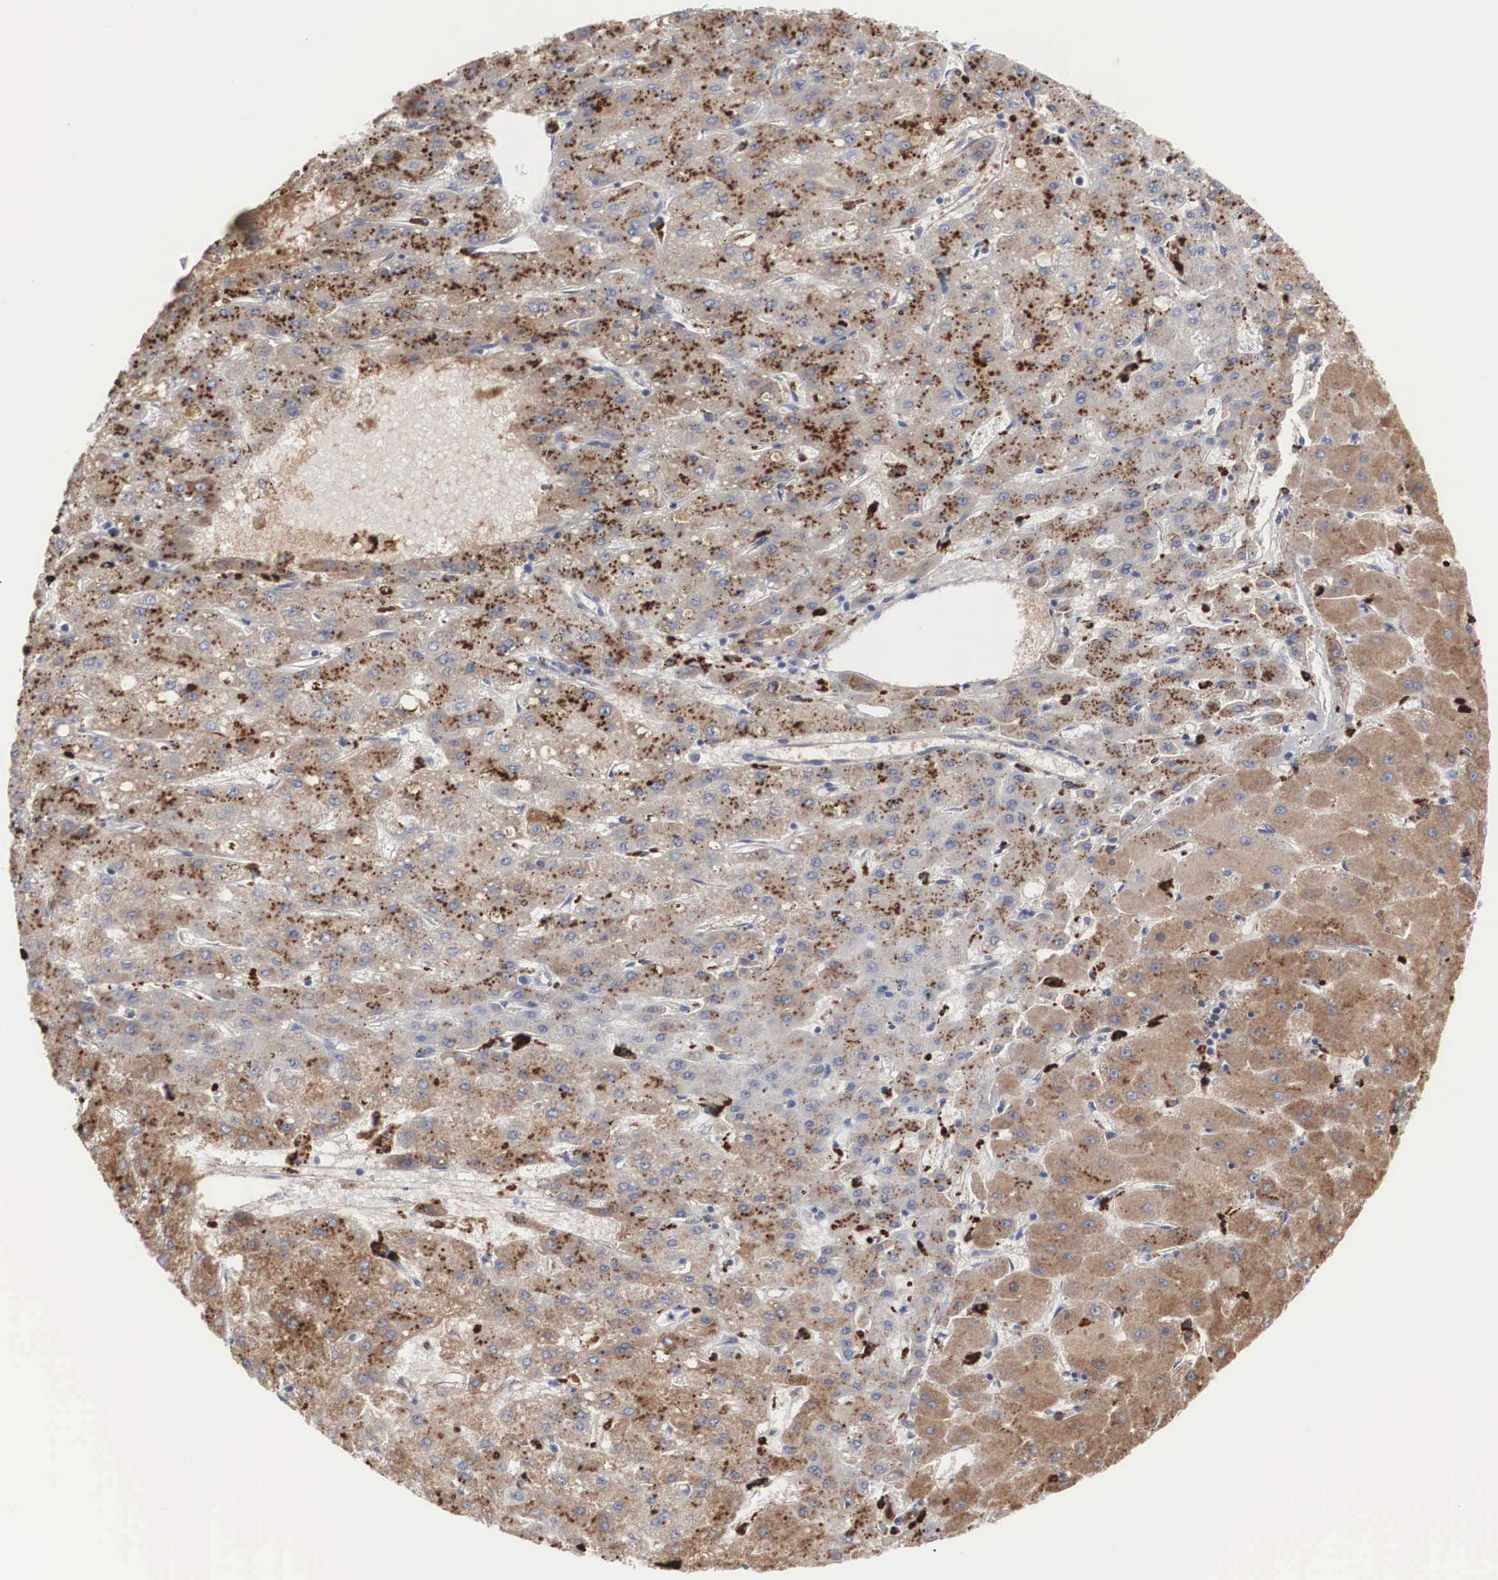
{"staining": {"intensity": "moderate", "quantity": ">75%", "location": "cytoplasmic/membranous"}, "tissue": "liver cancer", "cell_type": "Tumor cells", "image_type": "cancer", "snomed": [{"axis": "morphology", "description": "Carcinoma, Hepatocellular, NOS"}, {"axis": "topography", "description": "Liver"}], "caption": "Liver hepatocellular carcinoma stained for a protein displays moderate cytoplasmic/membranous positivity in tumor cells.", "gene": "LGALS3BP", "patient": {"sex": "female", "age": 52}}